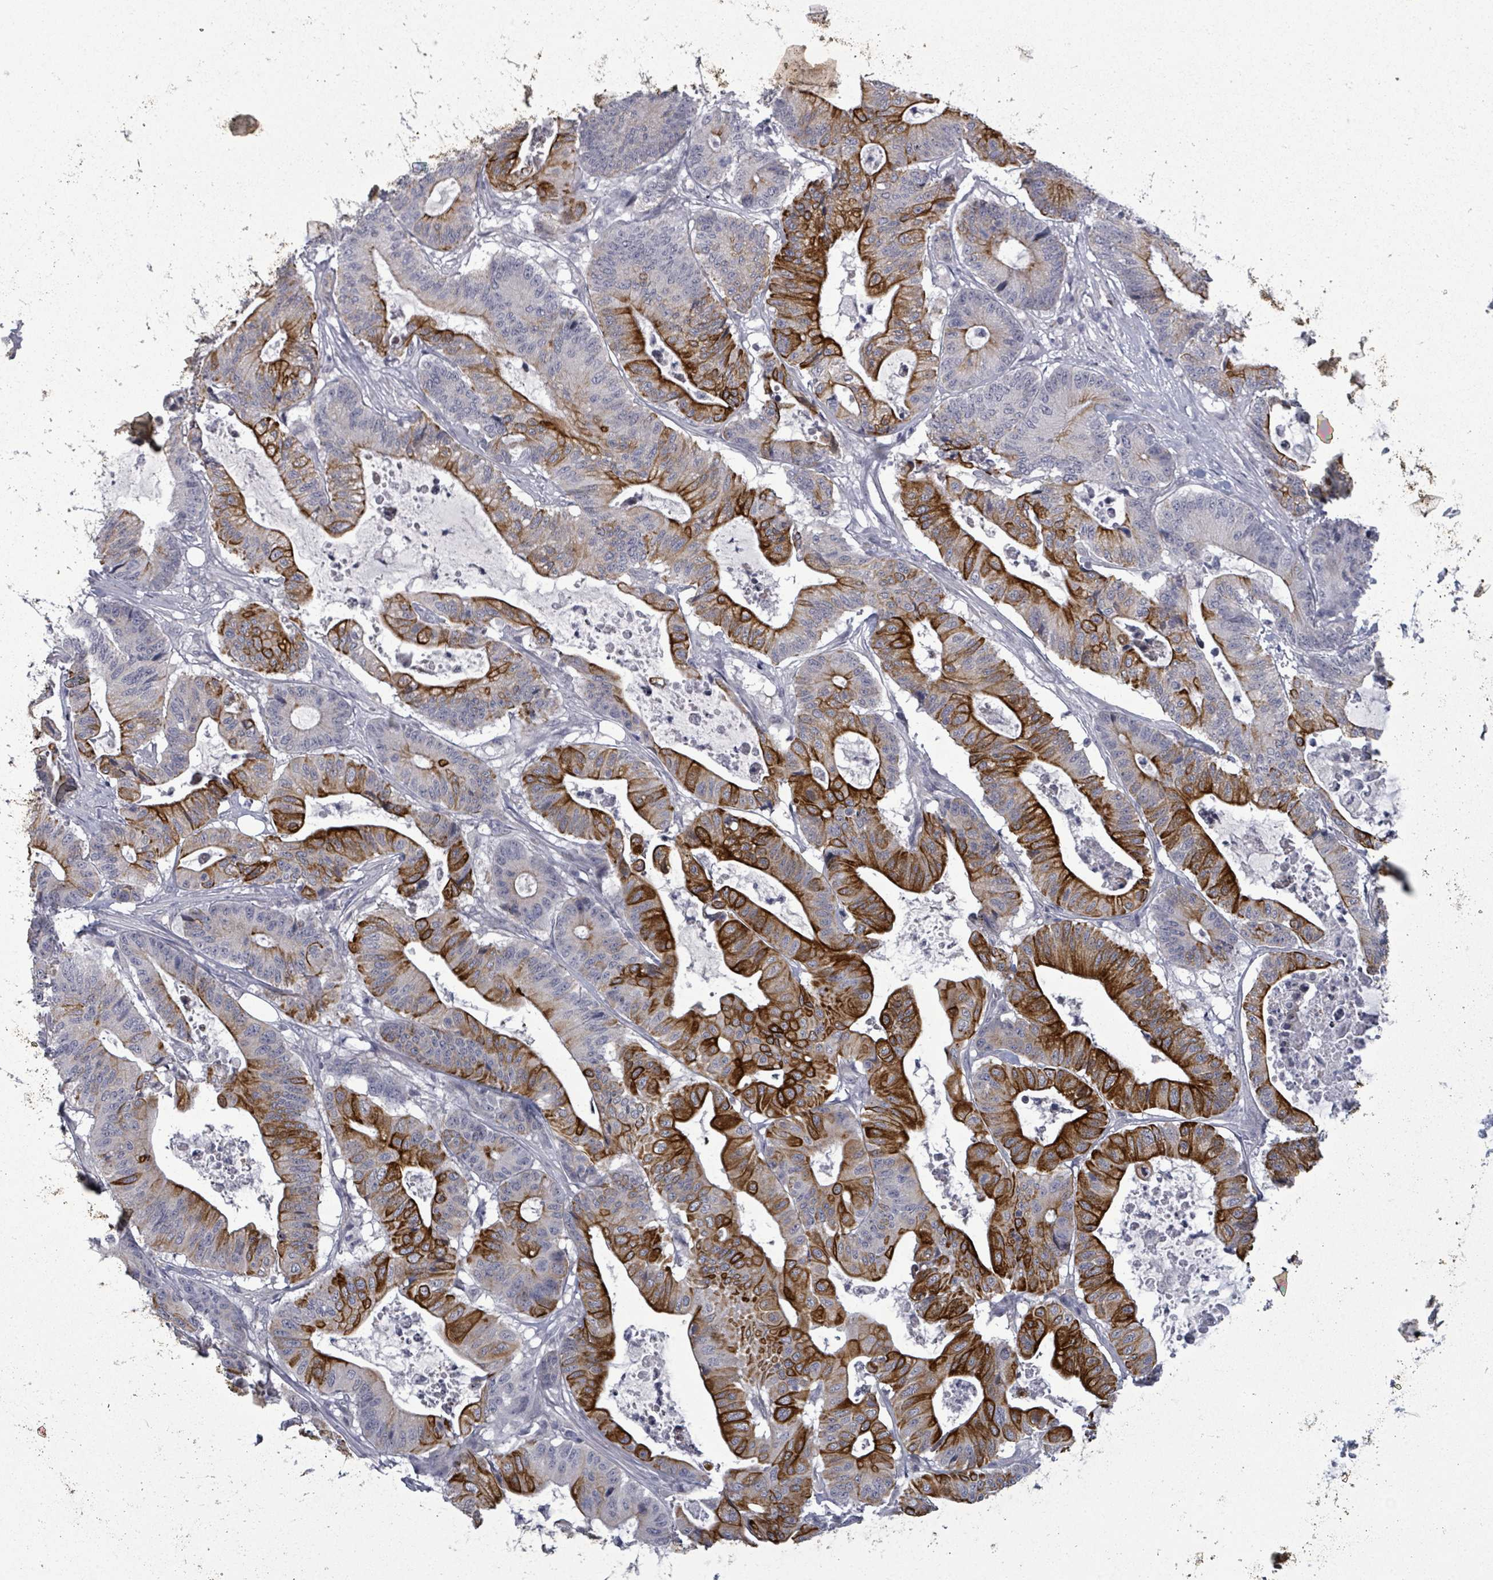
{"staining": {"intensity": "strong", "quantity": "25%-75%", "location": "cytoplasmic/membranous"}, "tissue": "colorectal cancer", "cell_type": "Tumor cells", "image_type": "cancer", "snomed": [{"axis": "morphology", "description": "Adenocarcinoma, NOS"}, {"axis": "topography", "description": "Colon"}], "caption": "Approximately 25%-75% of tumor cells in colorectal adenocarcinoma demonstrate strong cytoplasmic/membranous protein staining as visualized by brown immunohistochemical staining.", "gene": "PTPN20", "patient": {"sex": "female", "age": 84}}